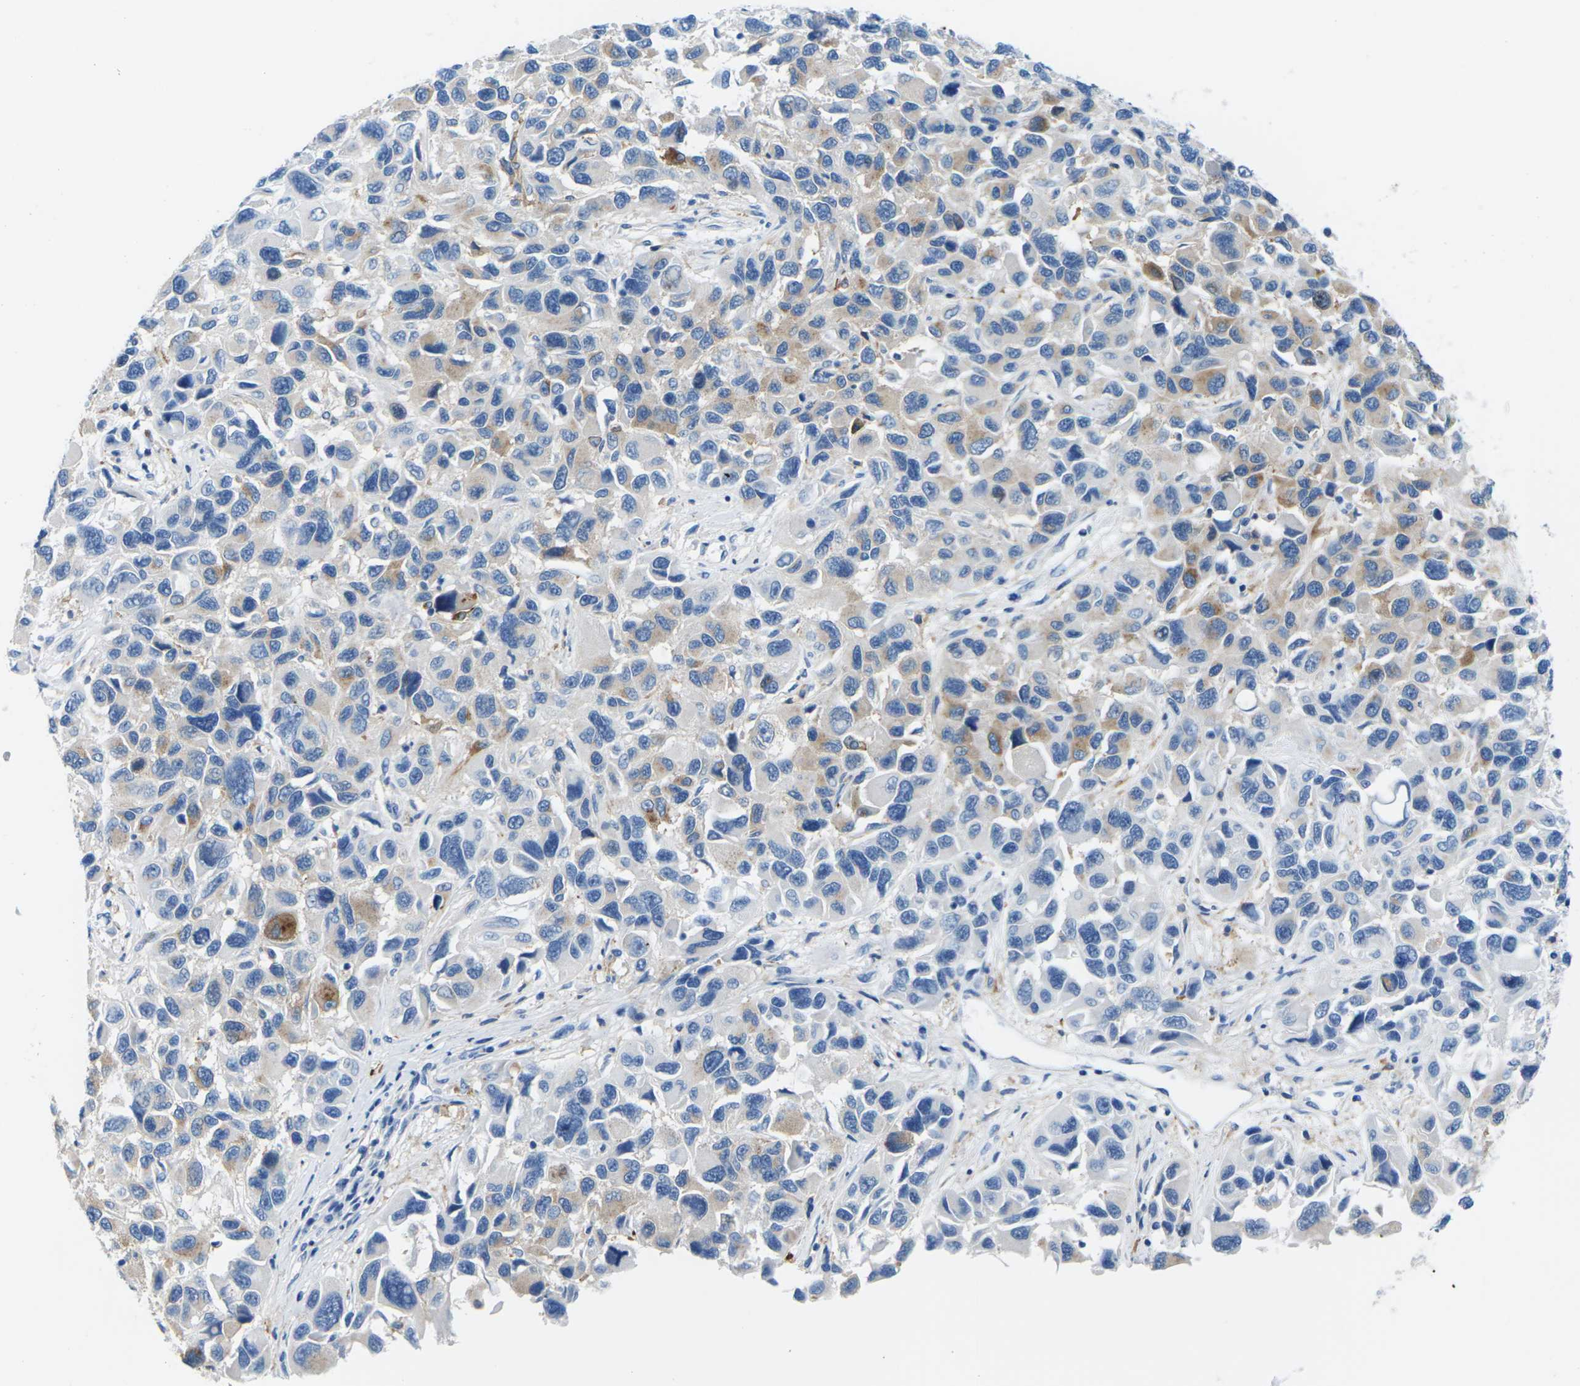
{"staining": {"intensity": "weak", "quantity": "<25%", "location": "cytoplasmic/membranous"}, "tissue": "melanoma", "cell_type": "Tumor cells", "image_type": "cancer", "snomed": [{"axis": "morphology", "description": "Malignant melanoma, NOS"}, {"axis": "topography", "description": "Skin"}], "caption": "A high-resolution micrograph shows immunohistochemistry (IHC) staining of melanoma, which demonstrates no significant expression in tumor cells.", "gene": "SYNGR2", "patient": {"sex": "male", "age": 53}}